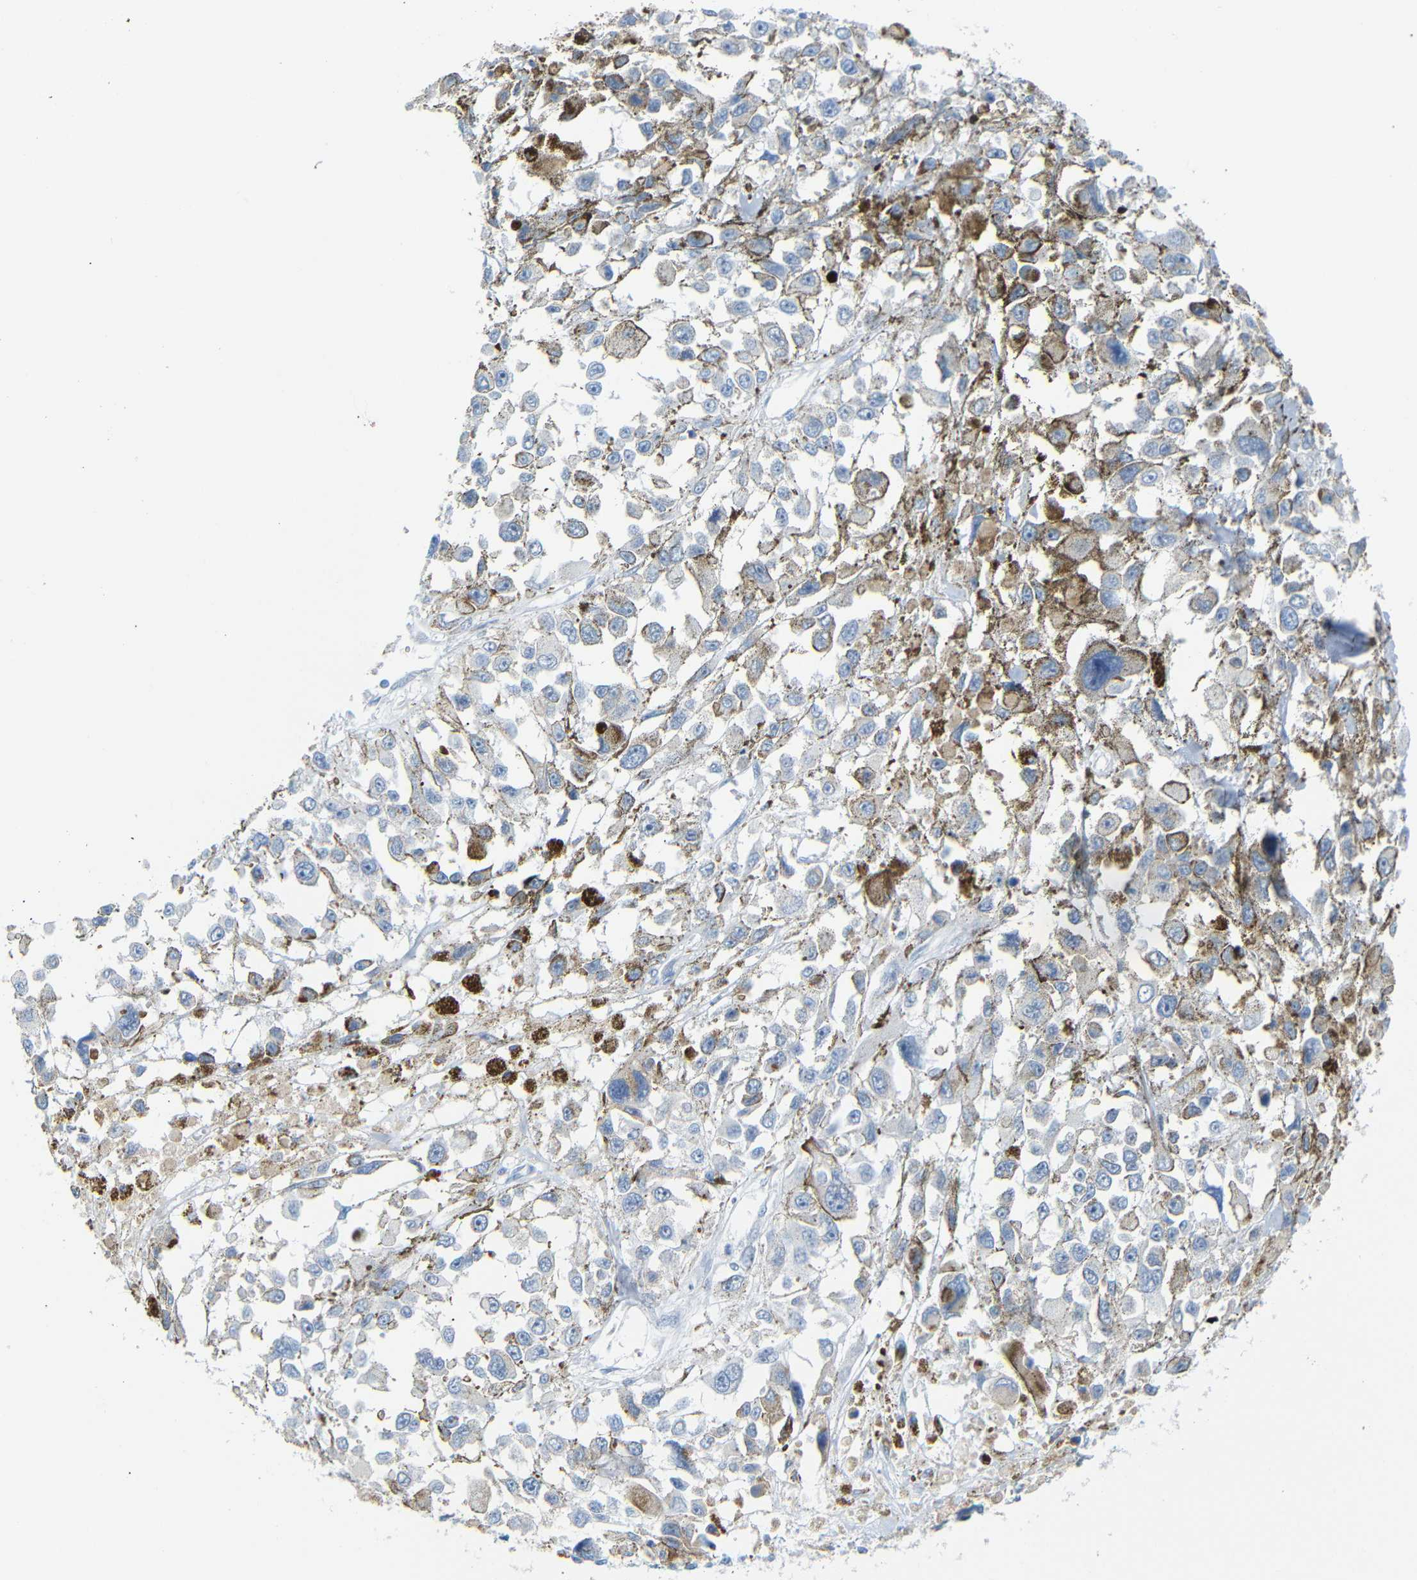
{"staining": {"intensity": "weak", "quantity": "<25%", "location": "cytoplasmic/membranous"}, "tissue": "melanoma", "cell_type": "Tumor cells", "image_type": "cancer", "snomed": [{"axis": "morphology", "description": "Malignant melanoma, Metastatic site"}, {"axis": "topography", "description": "Lymph node"}], "caption": "A histopathology image of human melanoma is negative for staining in tumor cells.", "gene": "FCRL1", "patient": {"sex": "male", "age": 59}}